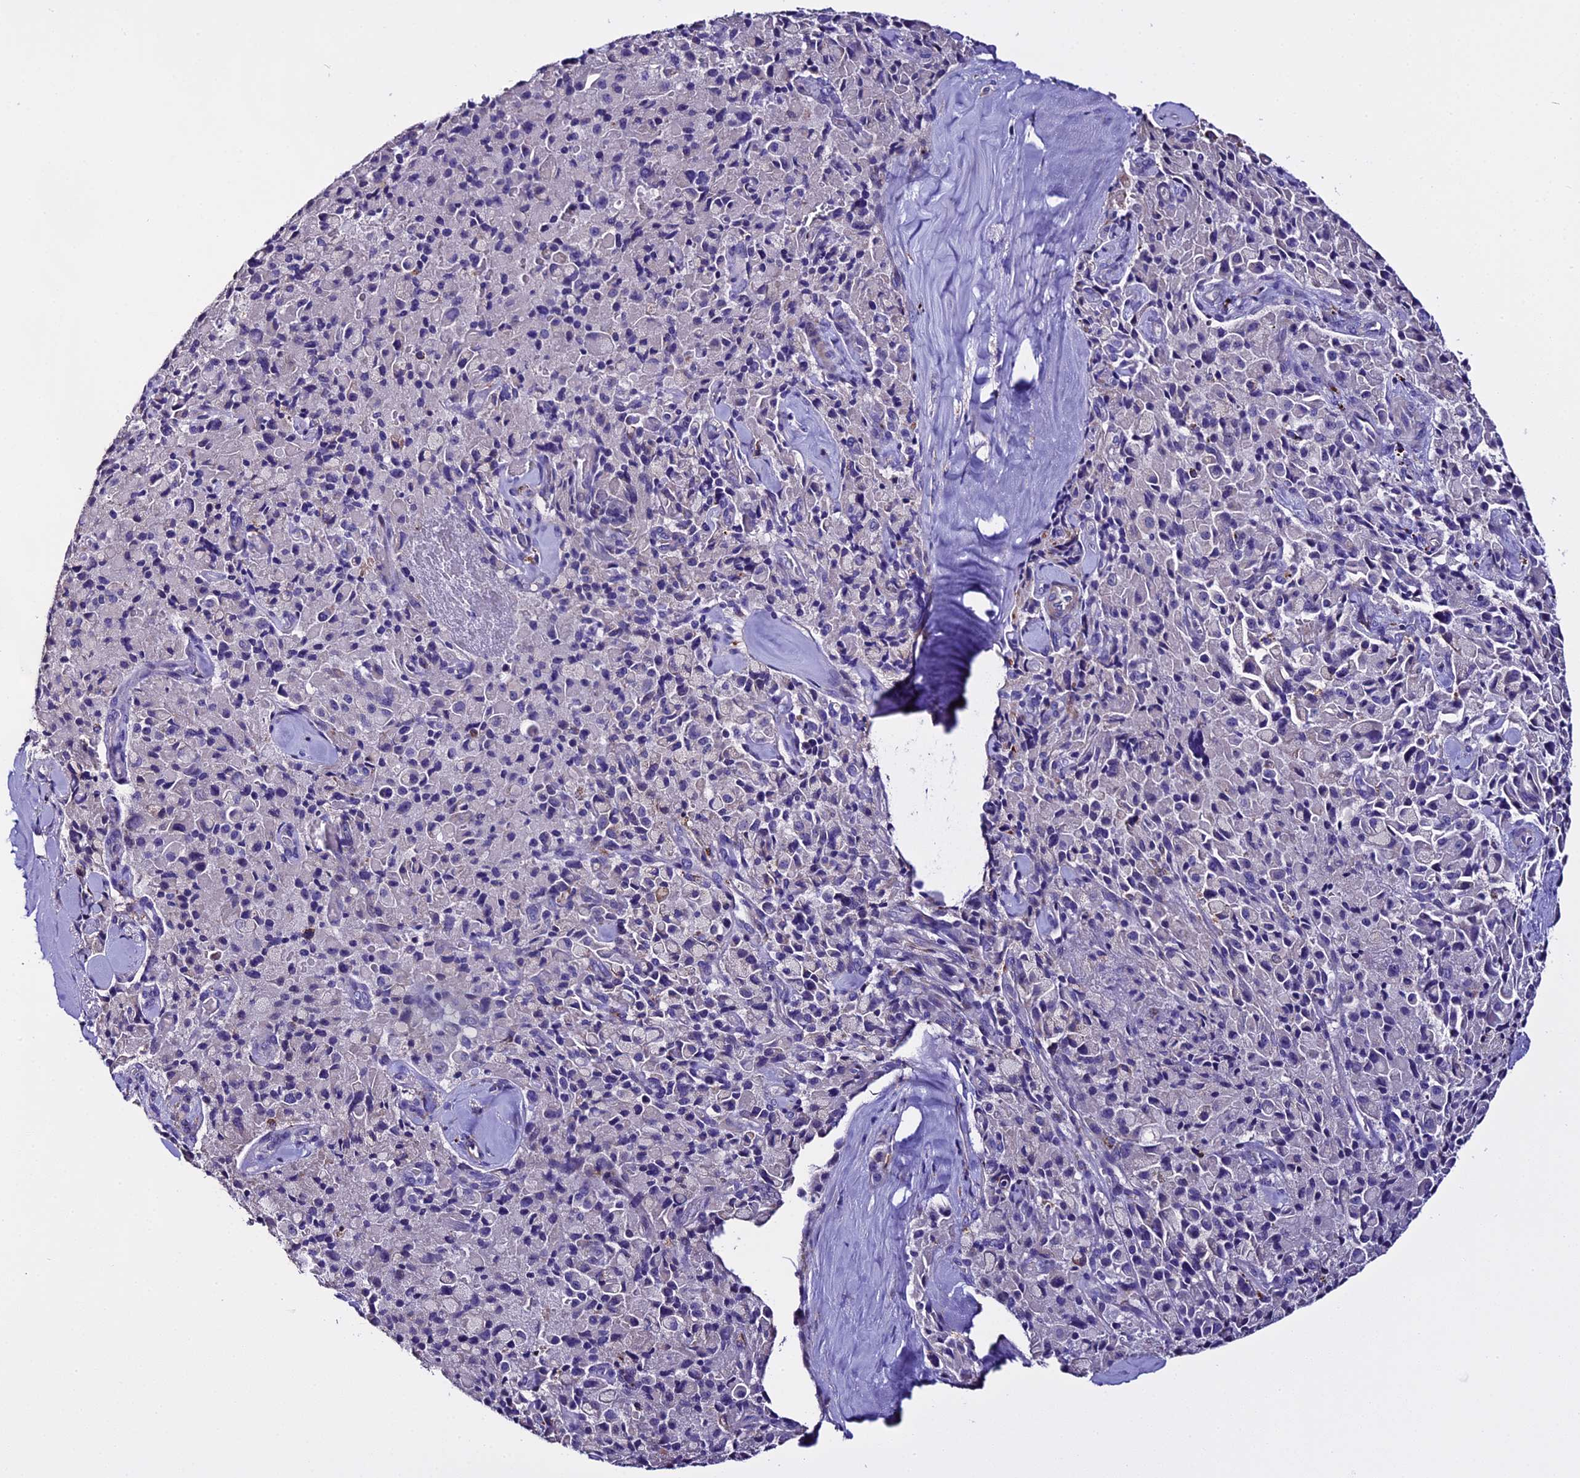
{"staining": {"intensity": "negative", "quantity": "none", "location": "none"}, "tissue": "pancreatic cancer", "cell_type": "Tumor cells", "image_type": "cancer", "snomed": [{"axis": "morphology", "description": "Adenocarcinoma, NOS"}, {"axis": "topography", "description": "Pancreas"}], "caption": "A histopathology image of pancreatic cancer (adenocarcinoma) stained for a protein demonstrates no brown staining in tumor cells.", "gene": "NOD2", "patient": {"sex": "male", "age": 65}}